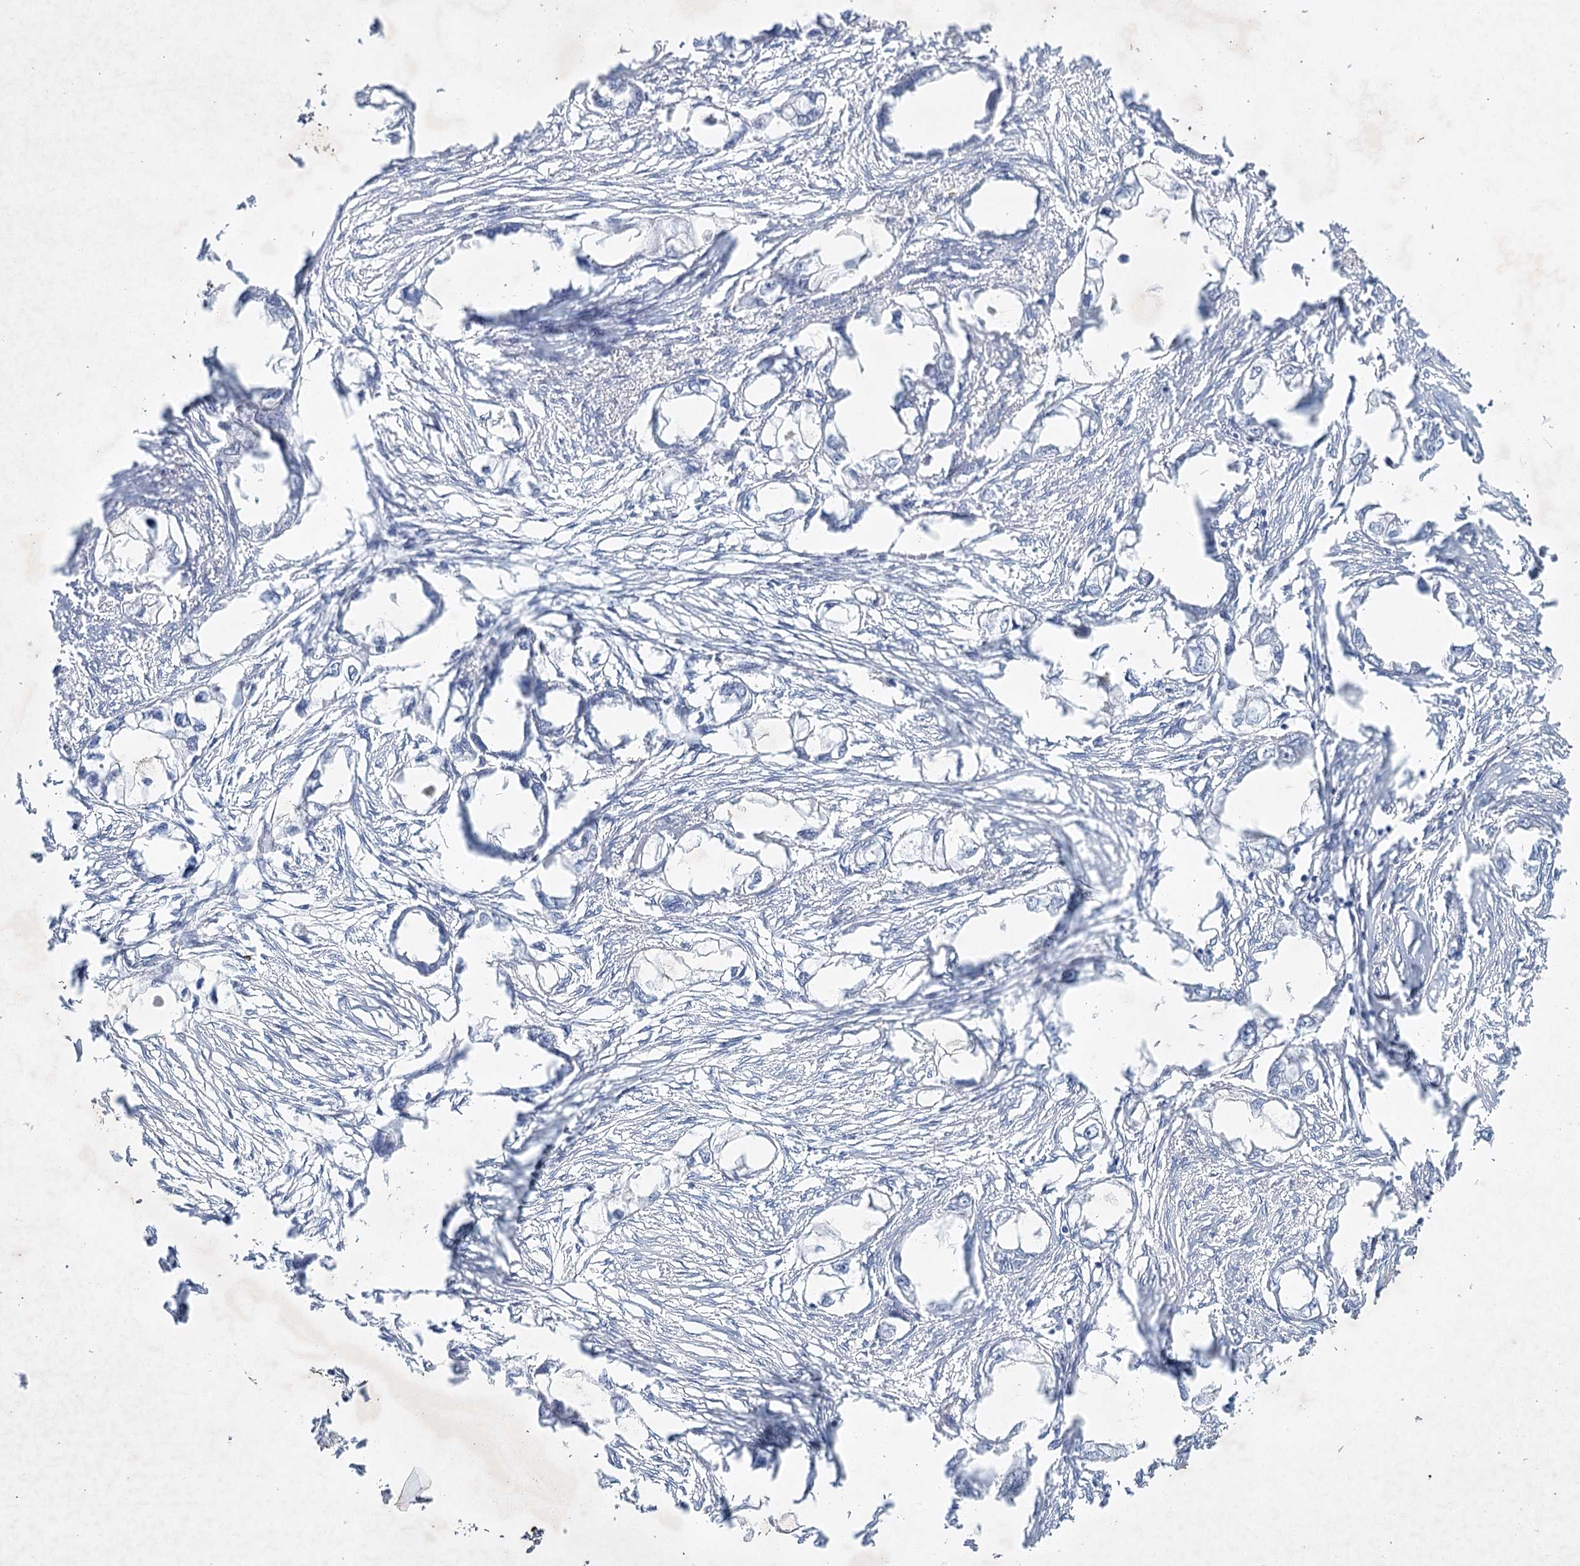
{"staining": {"intensity": "negative", "quantity": "none", "location": "none"}, "tissue": "endometrial cancer", "cell_type": "Tumor cells", "image_type": "cancer", "snomed": [{"axis": "morphology", "description": "Adenocarcinoma, NOS"}, {"axis": "morphology", "description": "Adenocarcinoma, metastatic, NOS"}, {"axis": "topography", "description": "Adipose tissue"}, {"axis": "topography", "description": "Endometrium"}], "caption": "Immunohistochemical staining of human endometrial cancer reveals no significant staining in tumor cells.", "gene": "MAP3K13", "patient": {"sex": "female", "age": 67}}